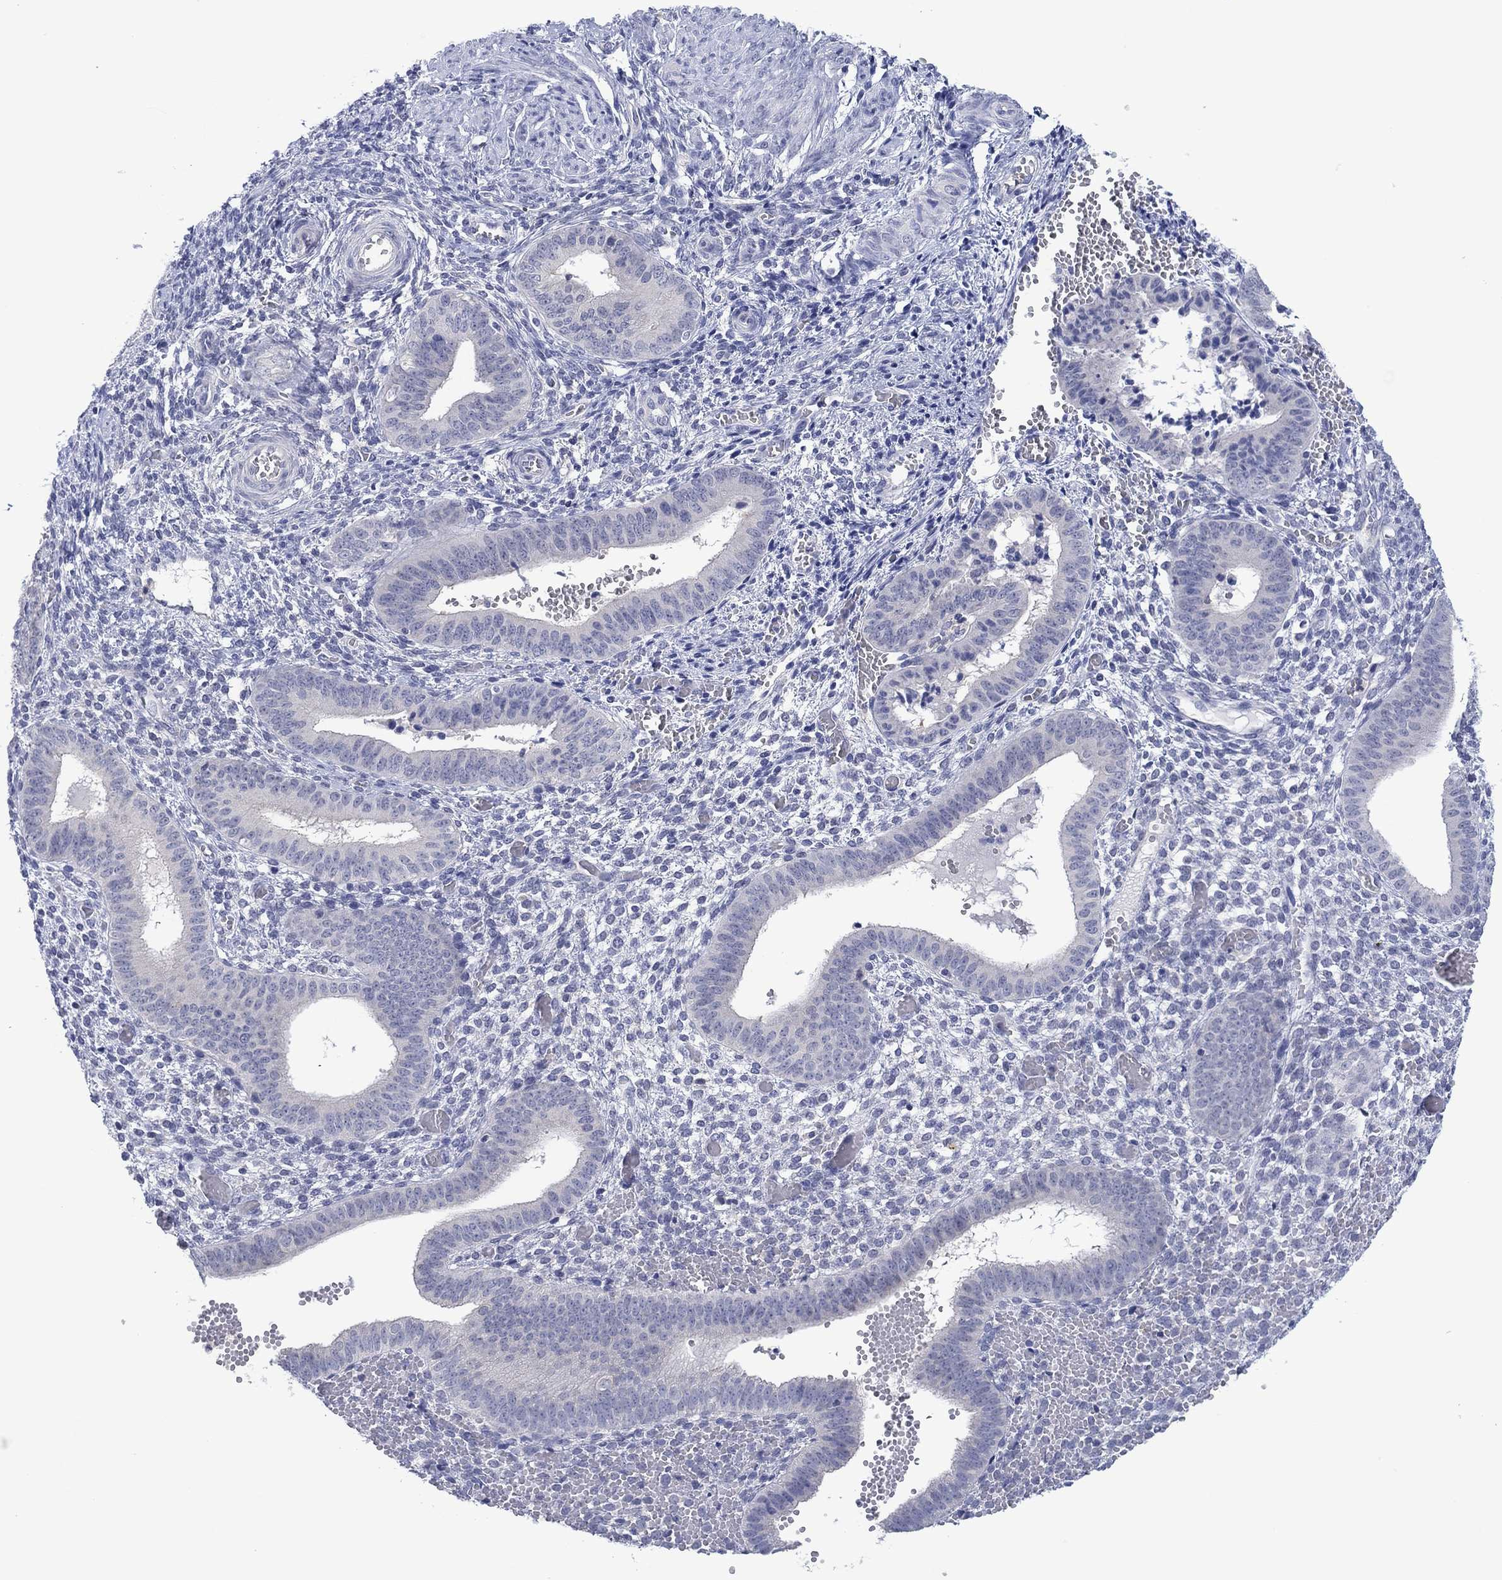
{"staining": {"intensity": "negative", "quantity": "none", "location": "none"}, "tissue": "endometrium", "cell_type": "Cells in endometrial stroma", "image_type": "normal", "snomed": [{"axis": "morphology", "description": "Normal tissue, NOS"}, {"axis": "topography", "description": "Endometrium"}], "caption": "The photomicrograph reveals no significant staining in cells in endometrial stroma of endometrium.", "gene": "FER1L6", "patient": {"sex": "female", "age": 42}}